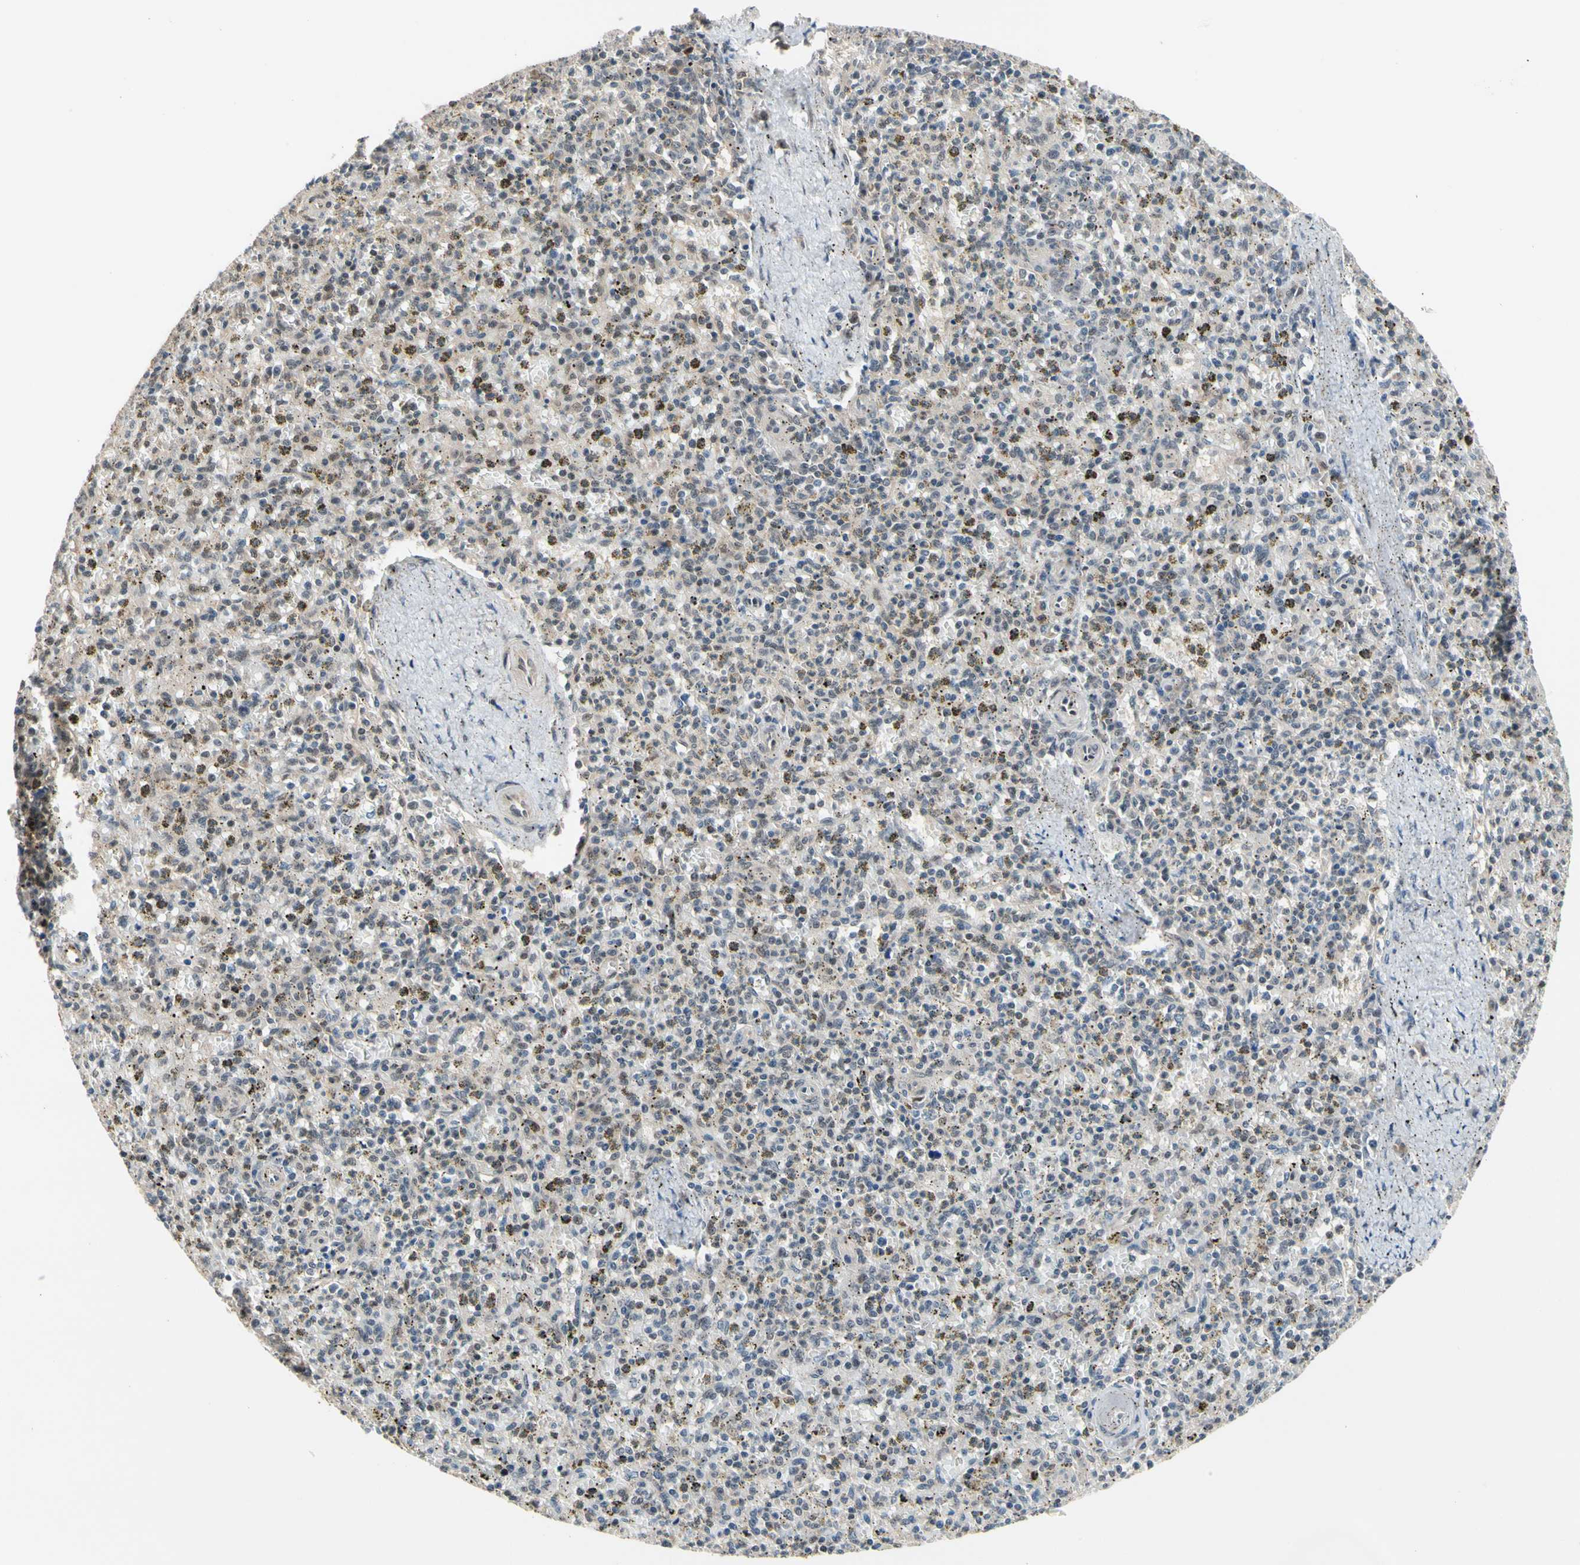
{"staining": {"intensity": "weak", "quantity": "25%-75%", "location": "cytoplasmic/membranous"}, "tissue": "spleen", "cell_type": "Cells in red pulp", "image_type": "normal", "snomed": [{"axis": "morphology", "description": "Normal tissue, NOS"}, {"axis": "topography", "description": "Spleen"}], "caption": "A brown stain highlights weak cytoplasmic/membranous expression of a protein in cells in red pulp of normal human spleen. (DAB (3,3'-diaminobenzidine) IHC, brown staining for protein, blue staining for nuclei).", "gene": "NGEF", "patient": {"sex": "male", "age": 72}}